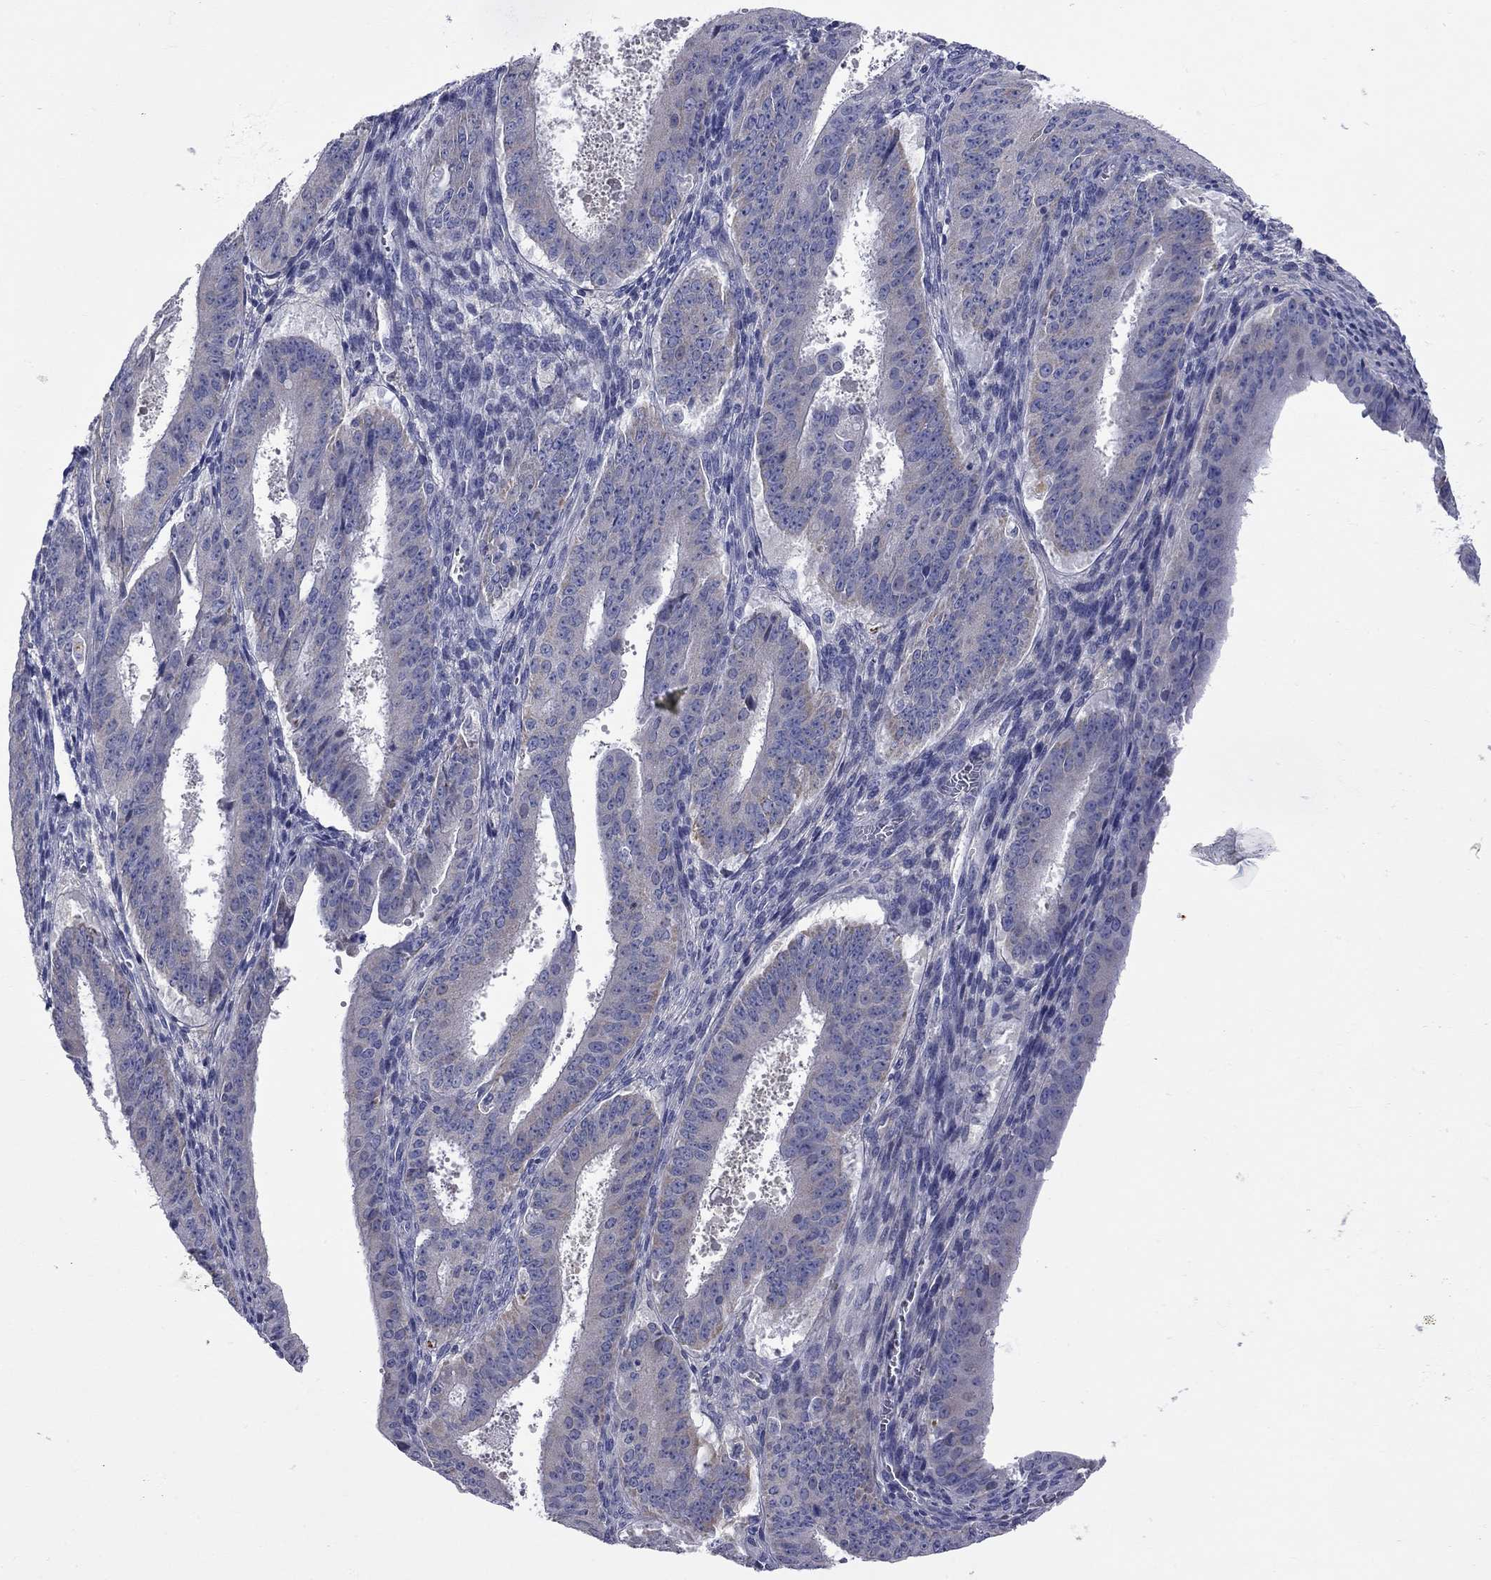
{"staining": {"intensity": "weak", "quantity": "<25%", "location": "cytoplasmic/membranous"}, "tissue": "ovarian cancer", "cell_type": "Tumor cells", "image_type": "cancer", "snomed": [{"axis": "morphology", "description": "Carcinoma, endometroid"}, {"axis": "topography", "description": "Ovary"}], "caption": "DAB immunohistochemical staining of ovarian cancer reveals no significant positivity in tumor cells.", "gene": "ABCB4", "patient": {"sex": "female", "age": 42}}